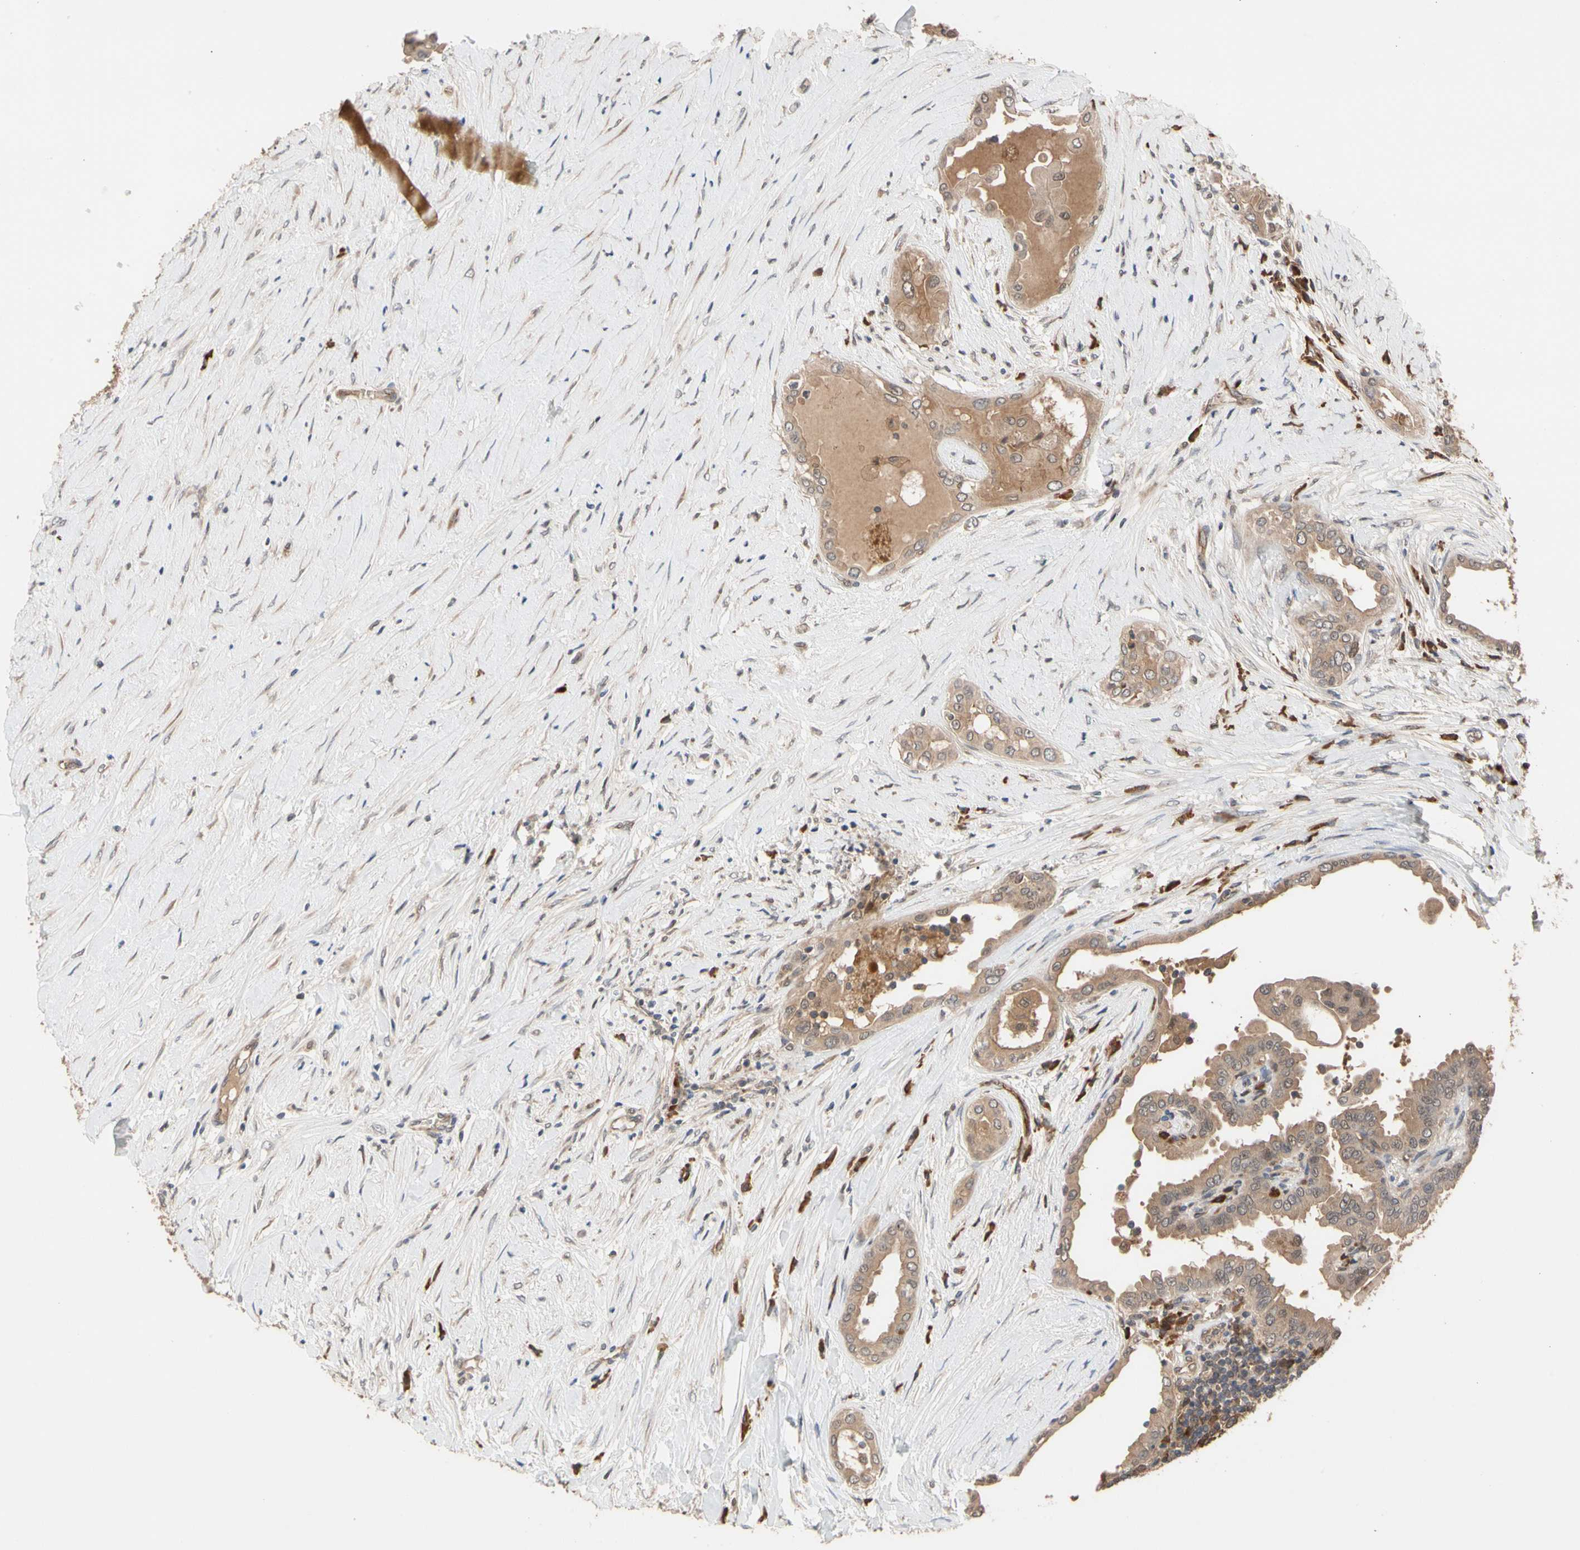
{"staining": {"intensity": "weak", "quantity": ">75%", "location": "cytoplasmic/membranous"}, "tissue": "thyroid cancer", "cell_type": "Tumor cells", "image_type": "cancer", "snomed": [{"axis": "morphology", "description": "Papillary adenocarcinoma, NOS"}, {"axis": "topography", "description": "Thyroid gland"}], "caption": "This is a micrograph of immunohistochemistry (IHC) staining of thyroid papillary adenocarcinoma, which shows weak staining in the cytoplasmic/membranous of tumor cells.", "gene": "CYTIP", "patient": {"sex": "male", "age": 33}}